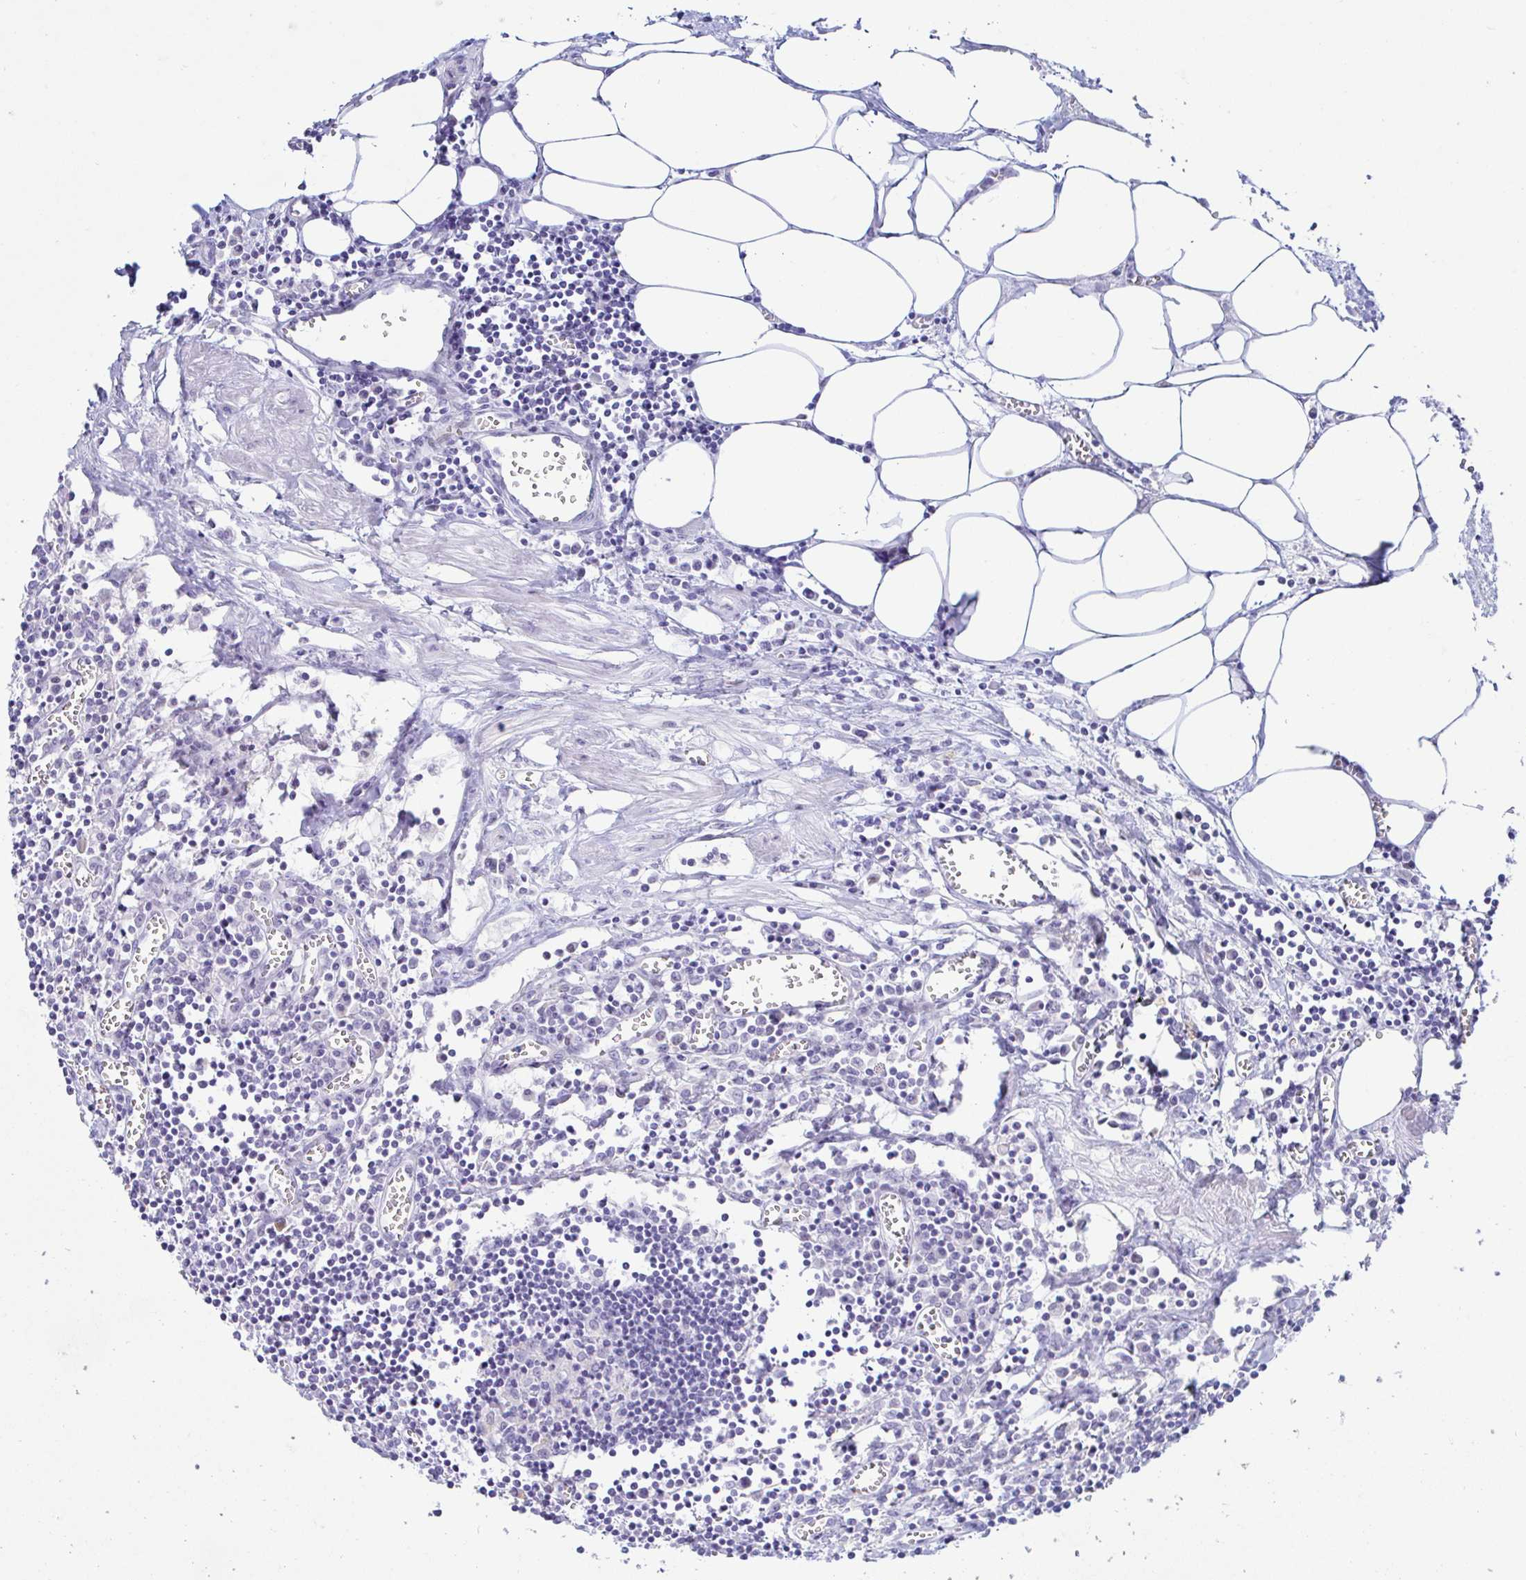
{"staining": {"intensity": "negative", "quantity": "none", "location": "none"}, "tissue": "lymph node", "cell_type": "Germinal center cells", "image_type": "normal", "snomed": [{"axis": "morphology", "description": "Normal tissue, NOS"}, {"axis": "topography", "description": "Lymph node"}], "caption": "High magnification brightfield microscopy of normal lymph node stained with DAB (3,3'-diaminobenzidine) (brown) and counterstained with hematoxylin (blue): germinal center cells show no significant expression.", "gene": "PINLYP", "patient": {"sex": "male", "age": 66}}